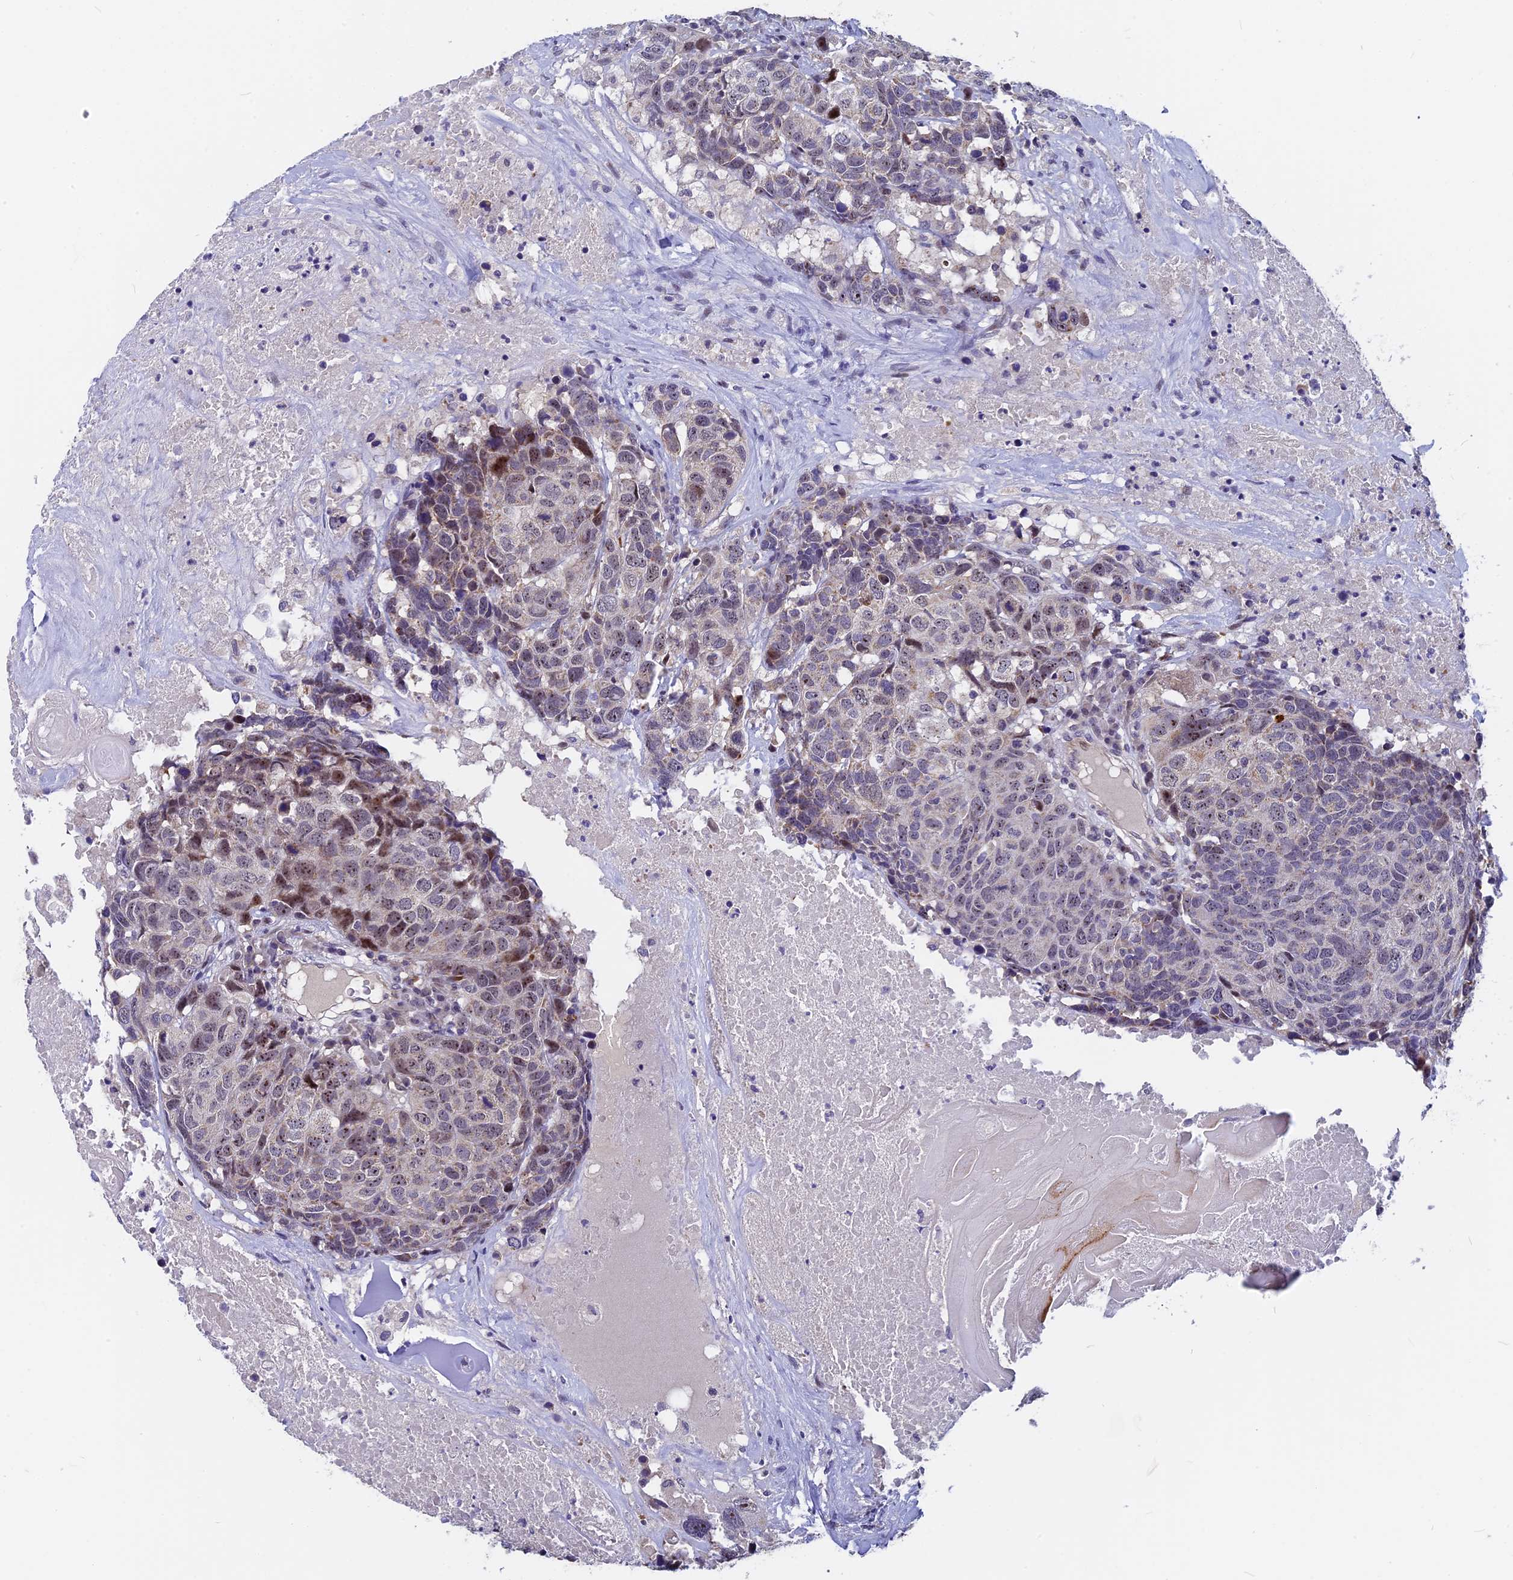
{"staining": {"intensity": "moderate", "quantity": "<25%", "location": "cytoplasmic/membranous,nuclear"}, "tissue": "head and neck cancer", "cell_type": "Tumor cells", "image_type": "cancer", "snomed": [{"axis": "morphology", "description": "Squamous cell carcinoma, NOS"}, {"axis": "topography", "description": "Head-Neck"}], "caption": "Moderate cytoplasmic/membranous and nuclear expression is appreciated in about <25% of tumor cells in head and neck cancer (squamous cell carcinoma). (brown staining indicates protein expression, while blue staining denotes nuclei).", "gene": "ANKRD34B", "patient": {"sex": "male", "age": 66}}